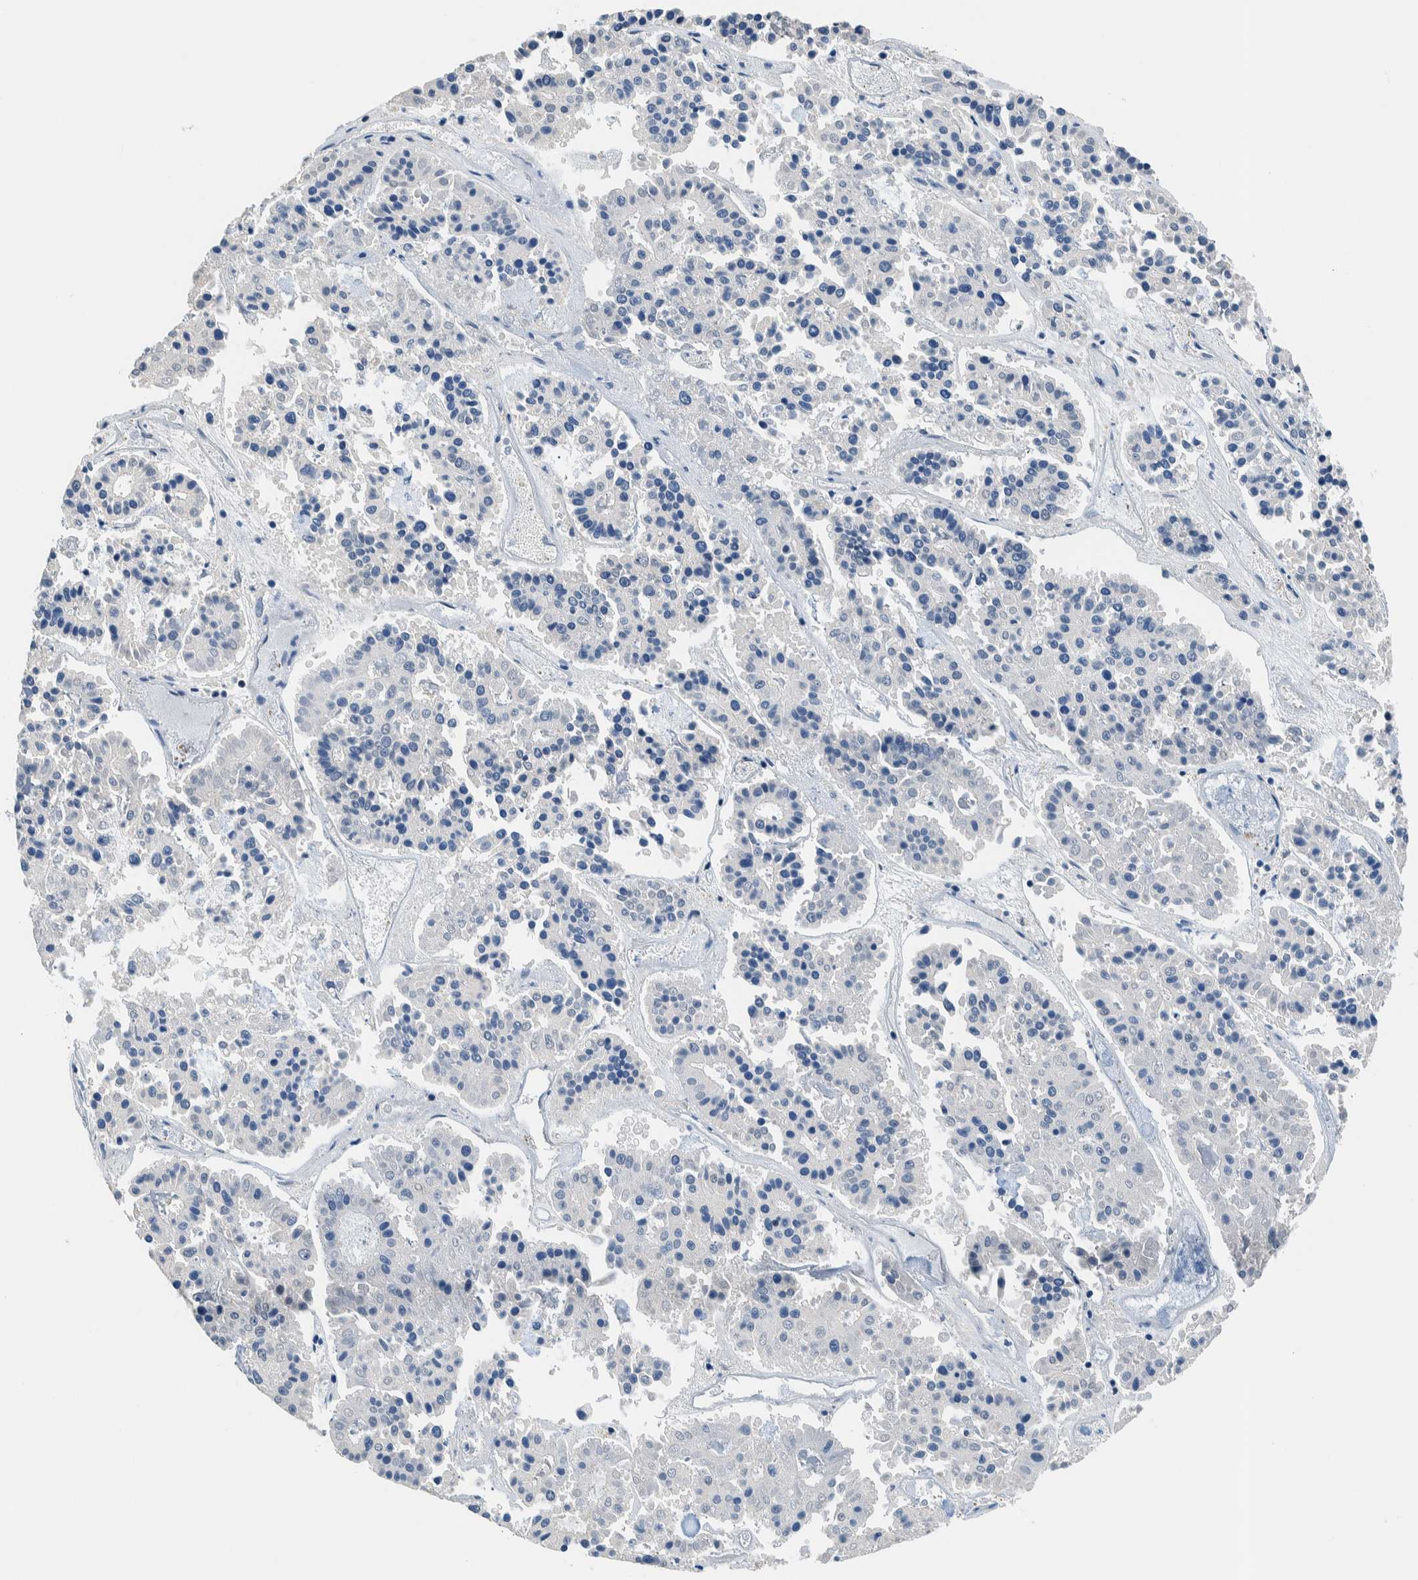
{"staining": {"intensity": "negative", "quantity": "none", "location": "none"}, "tissue": "pancreatic cancer", "cell_type": "Tumor cells", "image_type": "cancer", "snomed": [{"axis": "morphology", "description": "Adenocarcinoma, NOS"}, {"axis": "topography", "description": "Pancreas"}], "caption": "Protein analysis of pancreatic cancer (adenocarcinoma) demonstrates no significant expression in tumor cells.", "gene": "NIBAN2", "patient": {"sex": "male", "age": 50}}